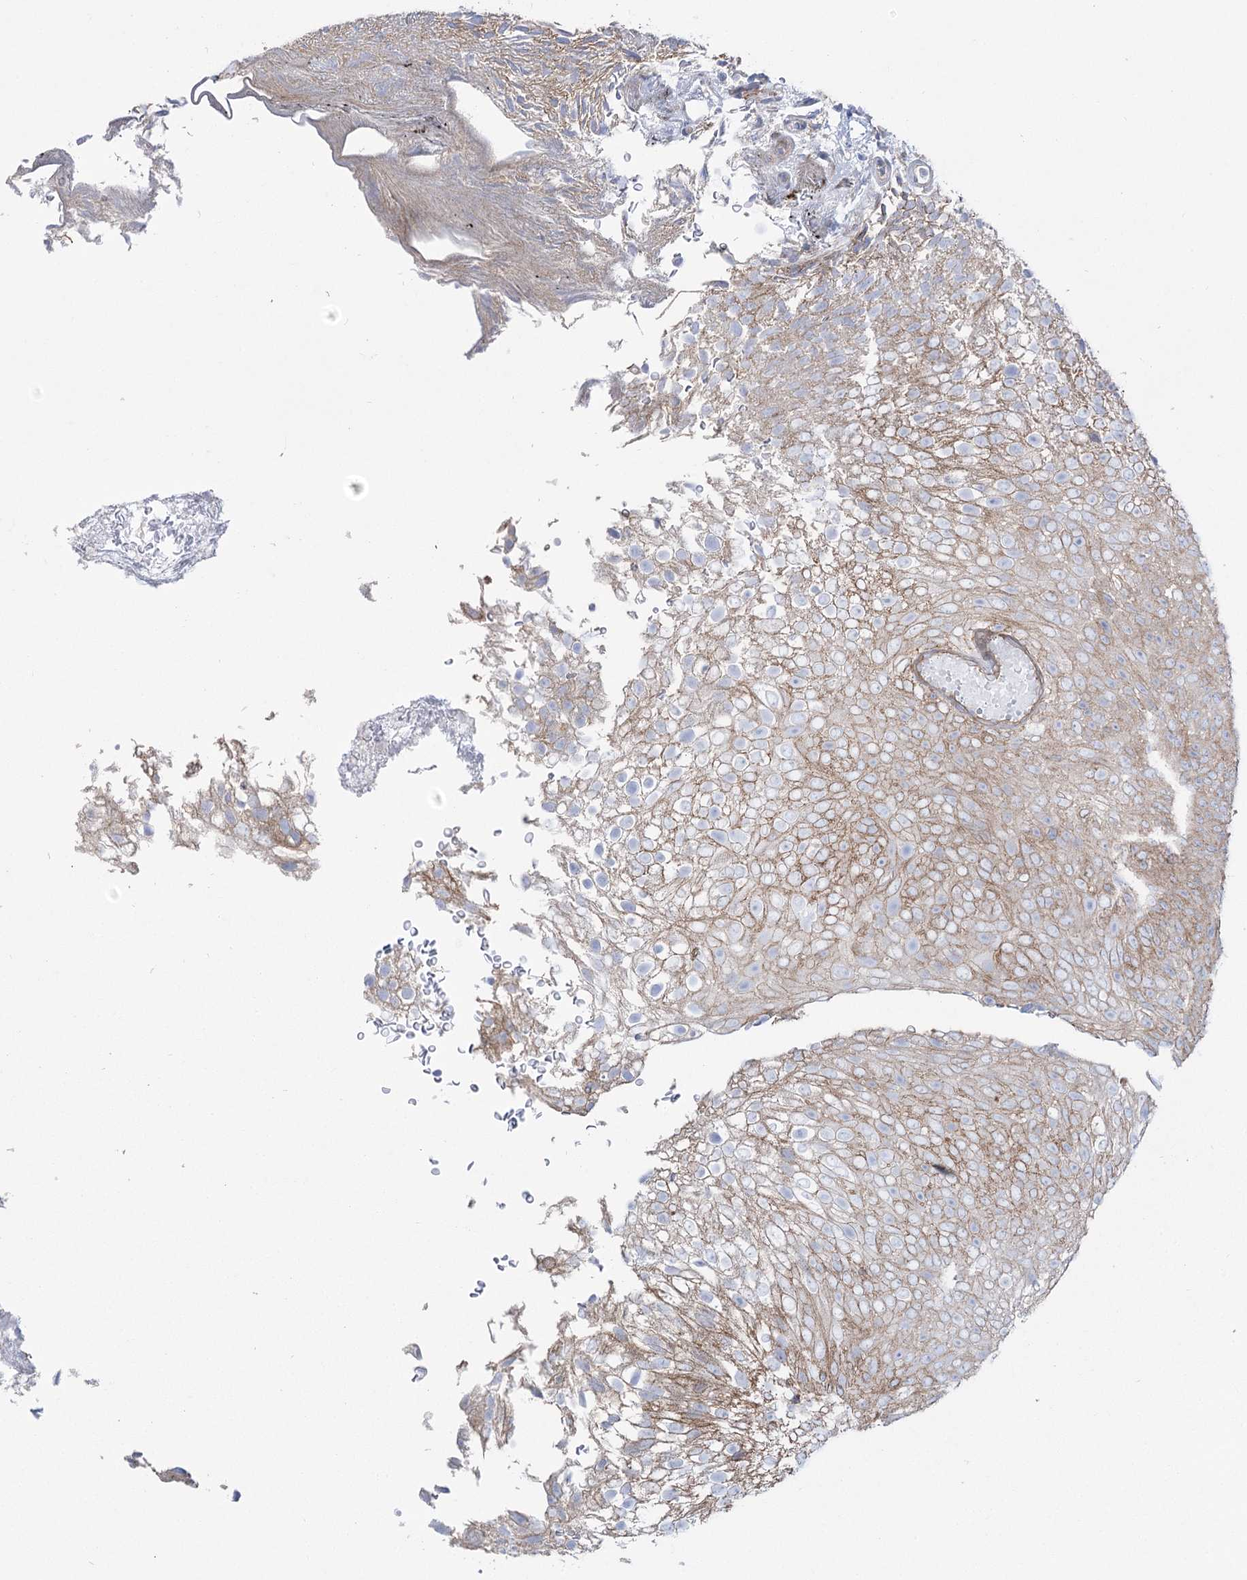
{"staining": {"intensity": "weak", "quantity": ">75%", "location": "cytoplasmic/membranous"}, "tissue": "urothelial cancer", "cell_type": "Tumor cells", "image_type": "cancer", "snomed": [{"axis": "morphology", "description": "Urothelial carcinoma, Low grade"}, {"axis": "topography", "description": "Urinary bladder"}], "caption": "DAB (3,3'-diaminobenzidine) immunohistochemical staining of urothelial cancer displays weak cytoplasmic/membranous protein expression in about >75% of tumor cells.", "gene": "PLEKHA5", "patient": {"sex": "male", "age": 78}}